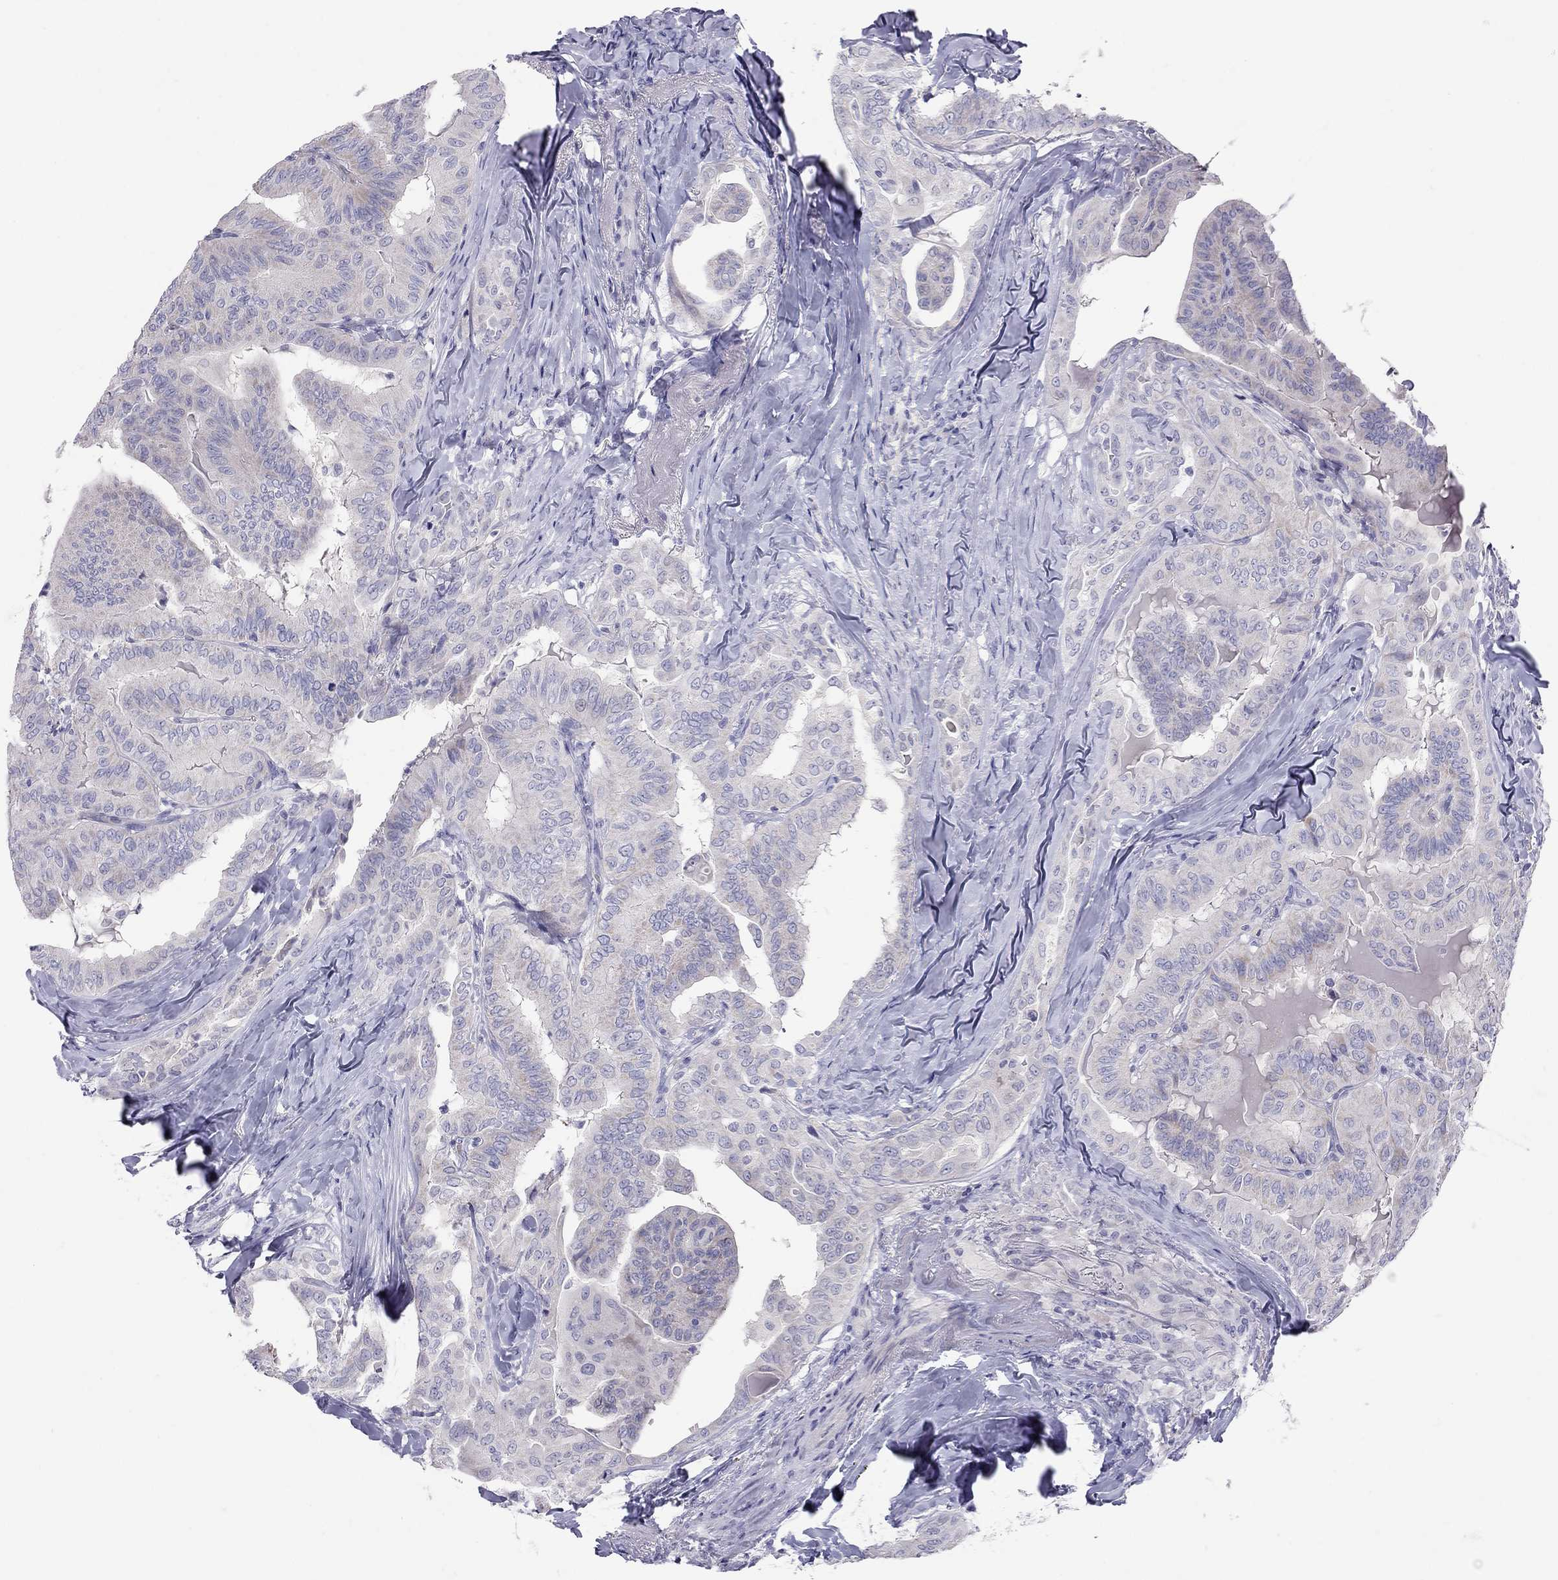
{"staining": {"intensity": "weak", "quantity": "<25%", "location": "cytoplasmic/membranous"}, "tissue": "thyroid cancer", "cell_type": "Tumor cells", "image_type": "cancer", "snomed": [{"axis": "morphology", "description": "Papillary adenocarcinoma, NOS"}, {"axis": "topography", "description": "Thyroid gland"}], "caption": "Immunohistochemical staining of human papillary adenocarcinoma (thyroid) exhibits no significant expression in tumor cells.", "gene": "MUC16", "patient": {"sex": "female", "age": 68}}